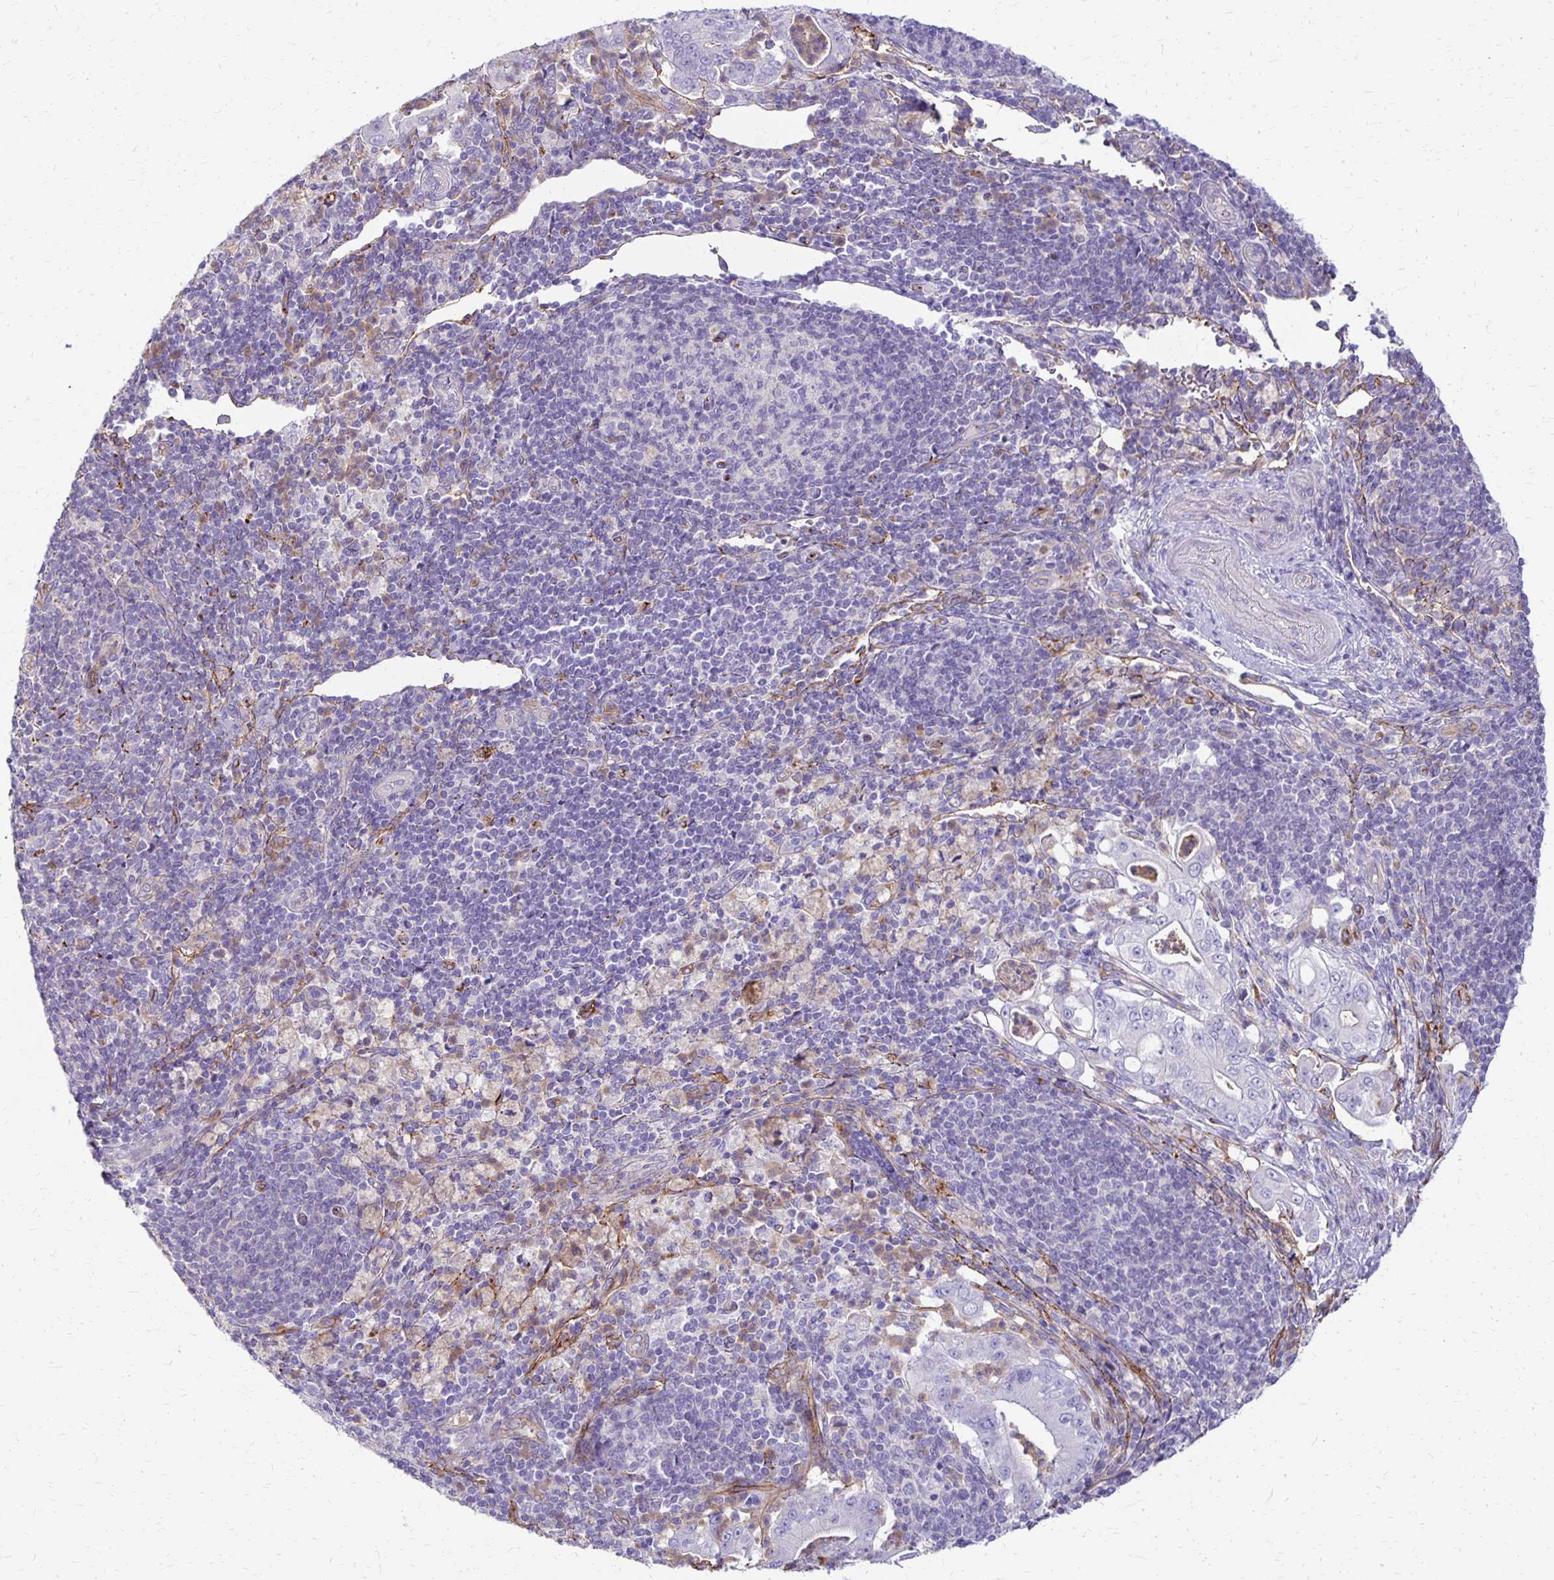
{"staining": {"intensity": "negative", "quantity": "none", "location": "none"}, "tissue": "pancreatic cancer", "cell_type": "Tumor cells", "image_type": "cancer", "snomed": [{"axis": "morphology", "description": "Adenocarcinoma, NOS"}, {"axis": "topography", "description": "Pancreas"}], "caption": "This is an IHC histopathology image of adenocarcinoma (pancreatic). There is no staining in tumor cells.", "gene": "TTYH1", "patient": {"sex": "male", "age": 71}}